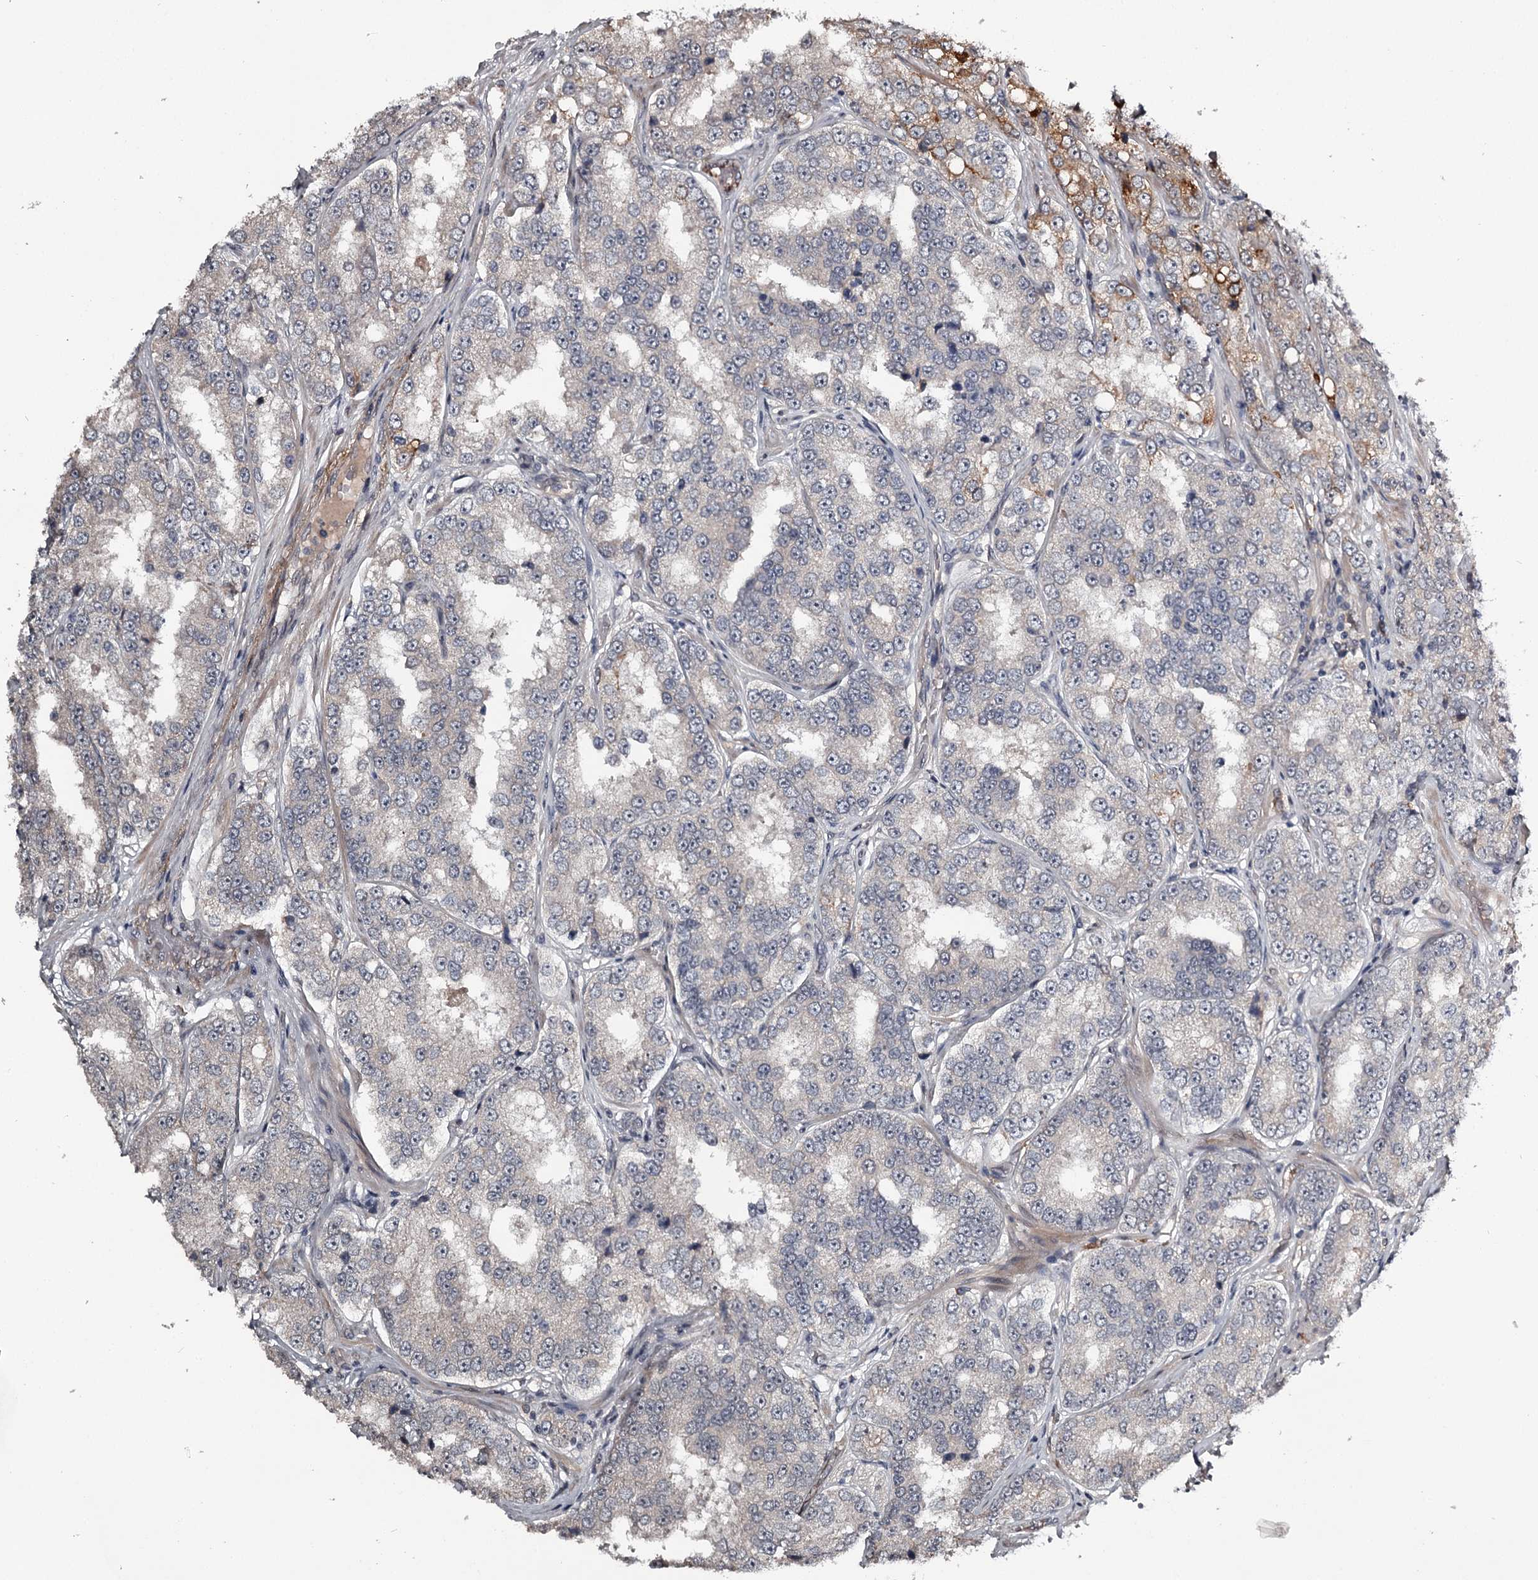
{"staining": {"intensity": "strong", "quantity": "25%-75%", "location": "cytoplasmic/membranous"}, "tissue": "prostate cancer", "cell_type": "Tumor cells", "image_type": "cancer", "snomed": [{"axis": "morphology", "description": "Normal tissue, NOS"}, {"axis": "morphology", "description": "Adenocarcinoma, High grade"}, {"axis": "topography", "description": "Prostate"}], "caption": "Prostate cancer (high-grade adenocarcinoma) stained with a brown dye shows strong cytoplasmic/membranous positive positivity in approximately 25%-75% of tumor cells.", "gene": "CWF19L2", "patient": {"sex": "male", "age": 83}}